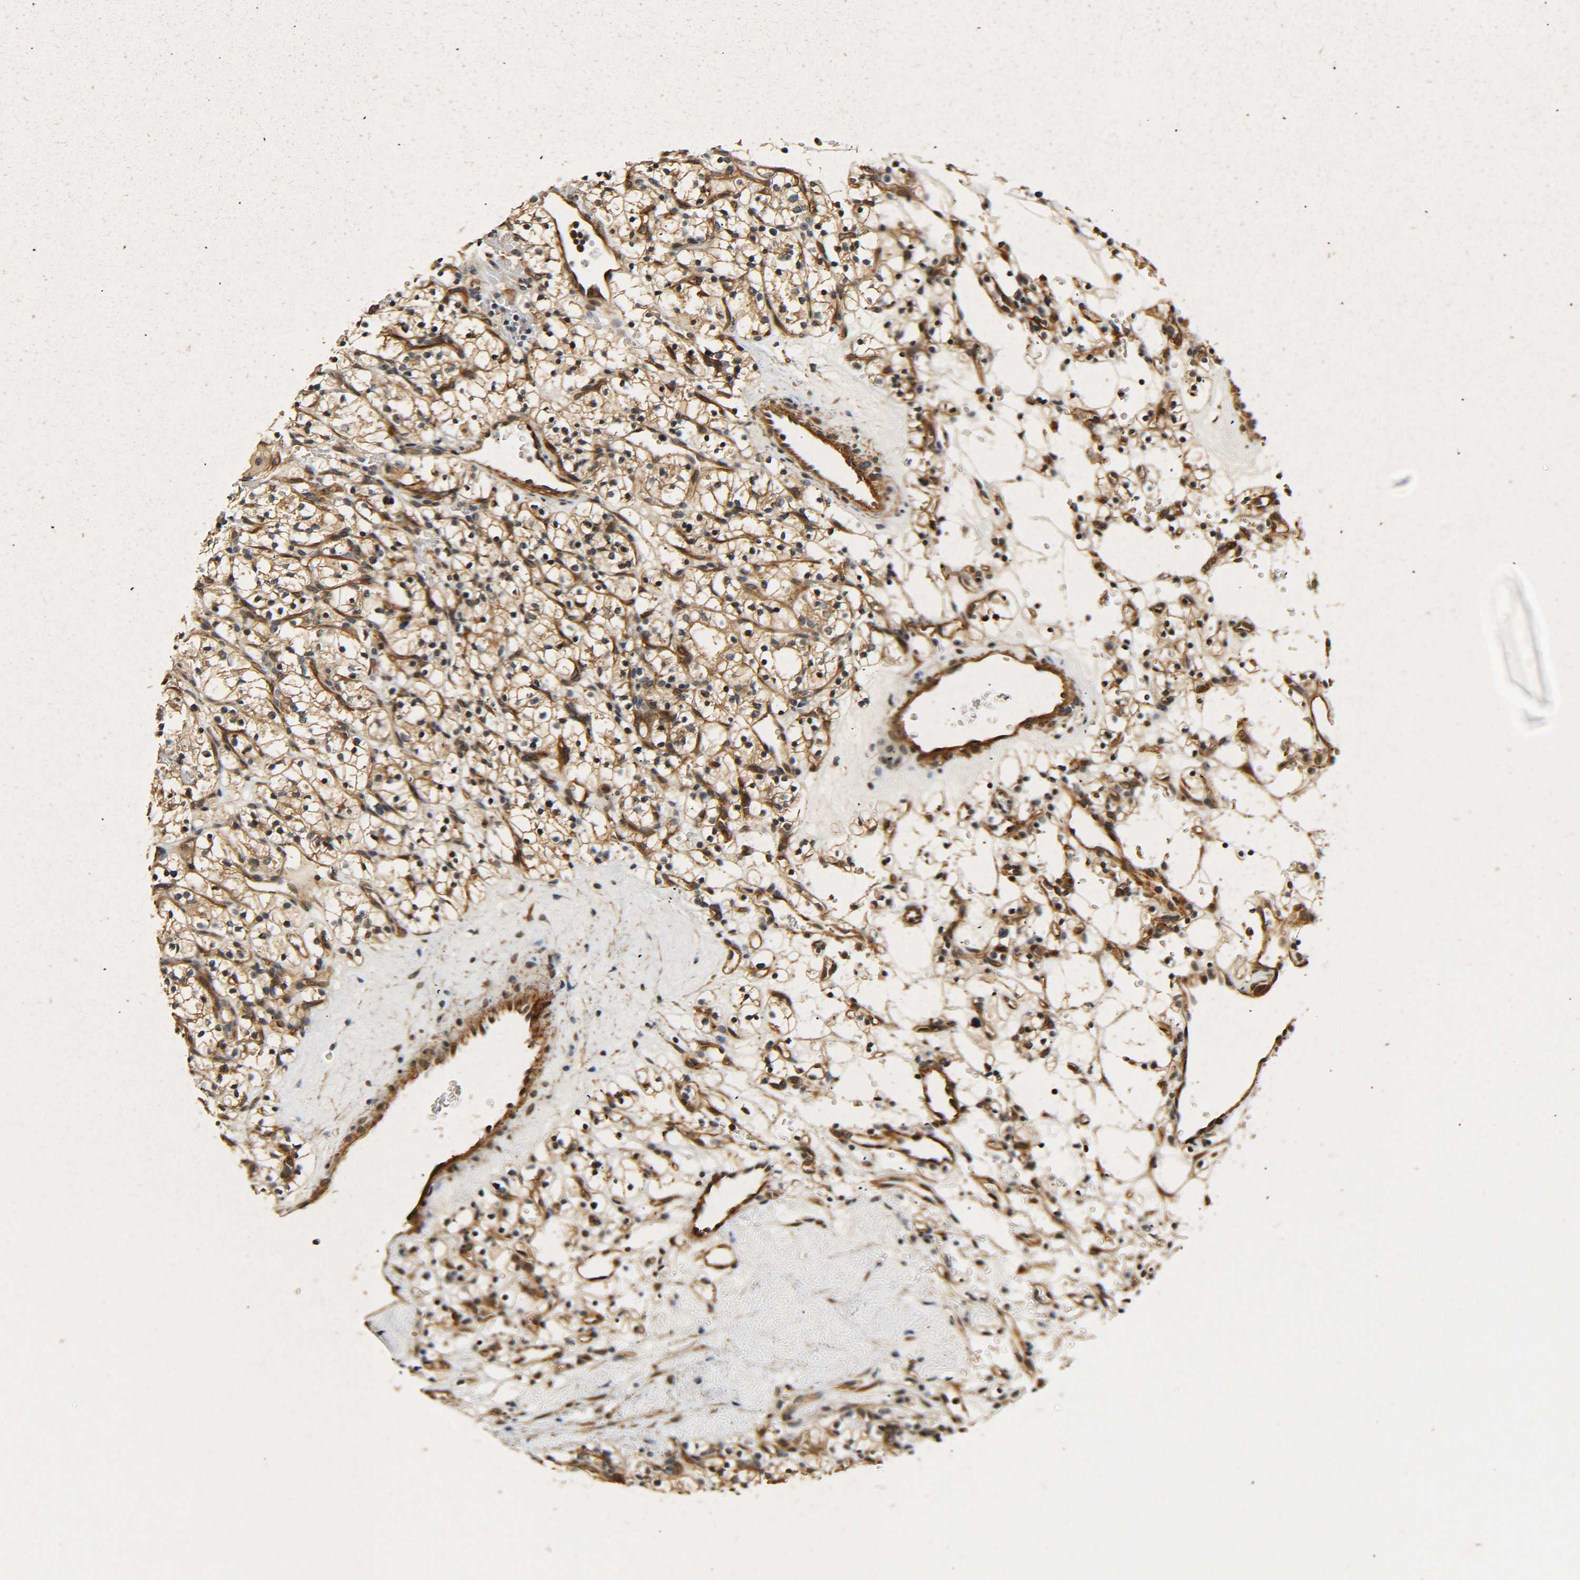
{"staining": {"intensity": "moderate", "quantity": ">75%", "location": "cytoplasmic/membranous"}, "tissue": "renal cancer", "cell_type": "Tumor cells", "image_type": "cancer", "snomed": [{"axis": "morphology", "description": "Adenocarcinoma, NOS"}, {"axis": "topography", "description": "Kidney"}], "caption": "Protein analysis of renal cancer (adenocarcinoma) tissue reveals moderate cytoplasmic/membranous positivity in about >75% of tumor cells. The protein is shown in brown color, while the nuclei are stained blue.", "gene": "MEIS1", "patient": {"sex": "female", "age": 57}}